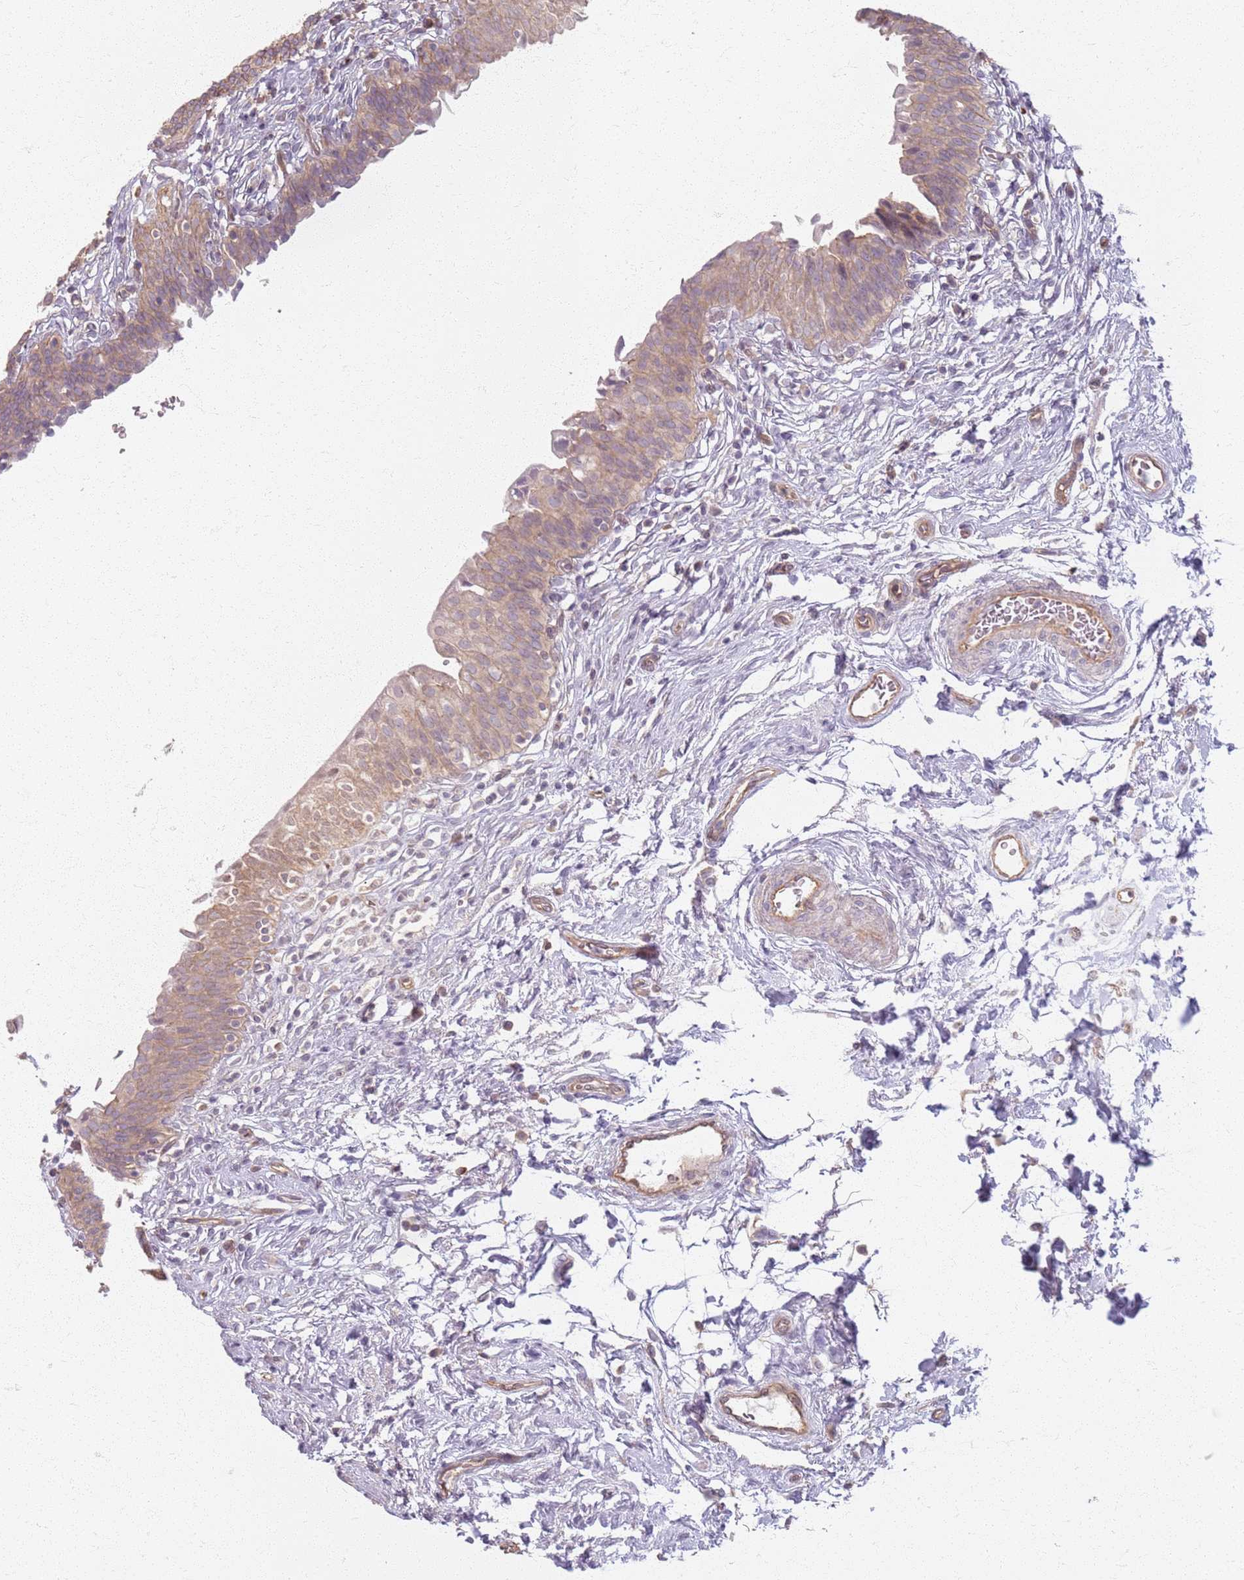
{"staining": {"intensity": "weak", "quantity": ">75%", "location": "cytoplasmic/membranous,nuclear"}, "tissue": "urinary bladder", "cell_type": "Urothelial cells", "image_type": "normal", "snomed": [{"axis": "morphology", "description": "Normal tissue, NOS"}, {"axis": "topography", "description": "Urinary bladder"}], "caption": "Immunohistochemistry photomicrograph of unremarkable human urinary bladder stained for a protein (brown), which shows low levels of weak cytoplasmic/membranous,nuclear positivity in about >75% of urothelial cells.", "gene": "KCNA5", "patient": {"sex": "male", "age": 83}}